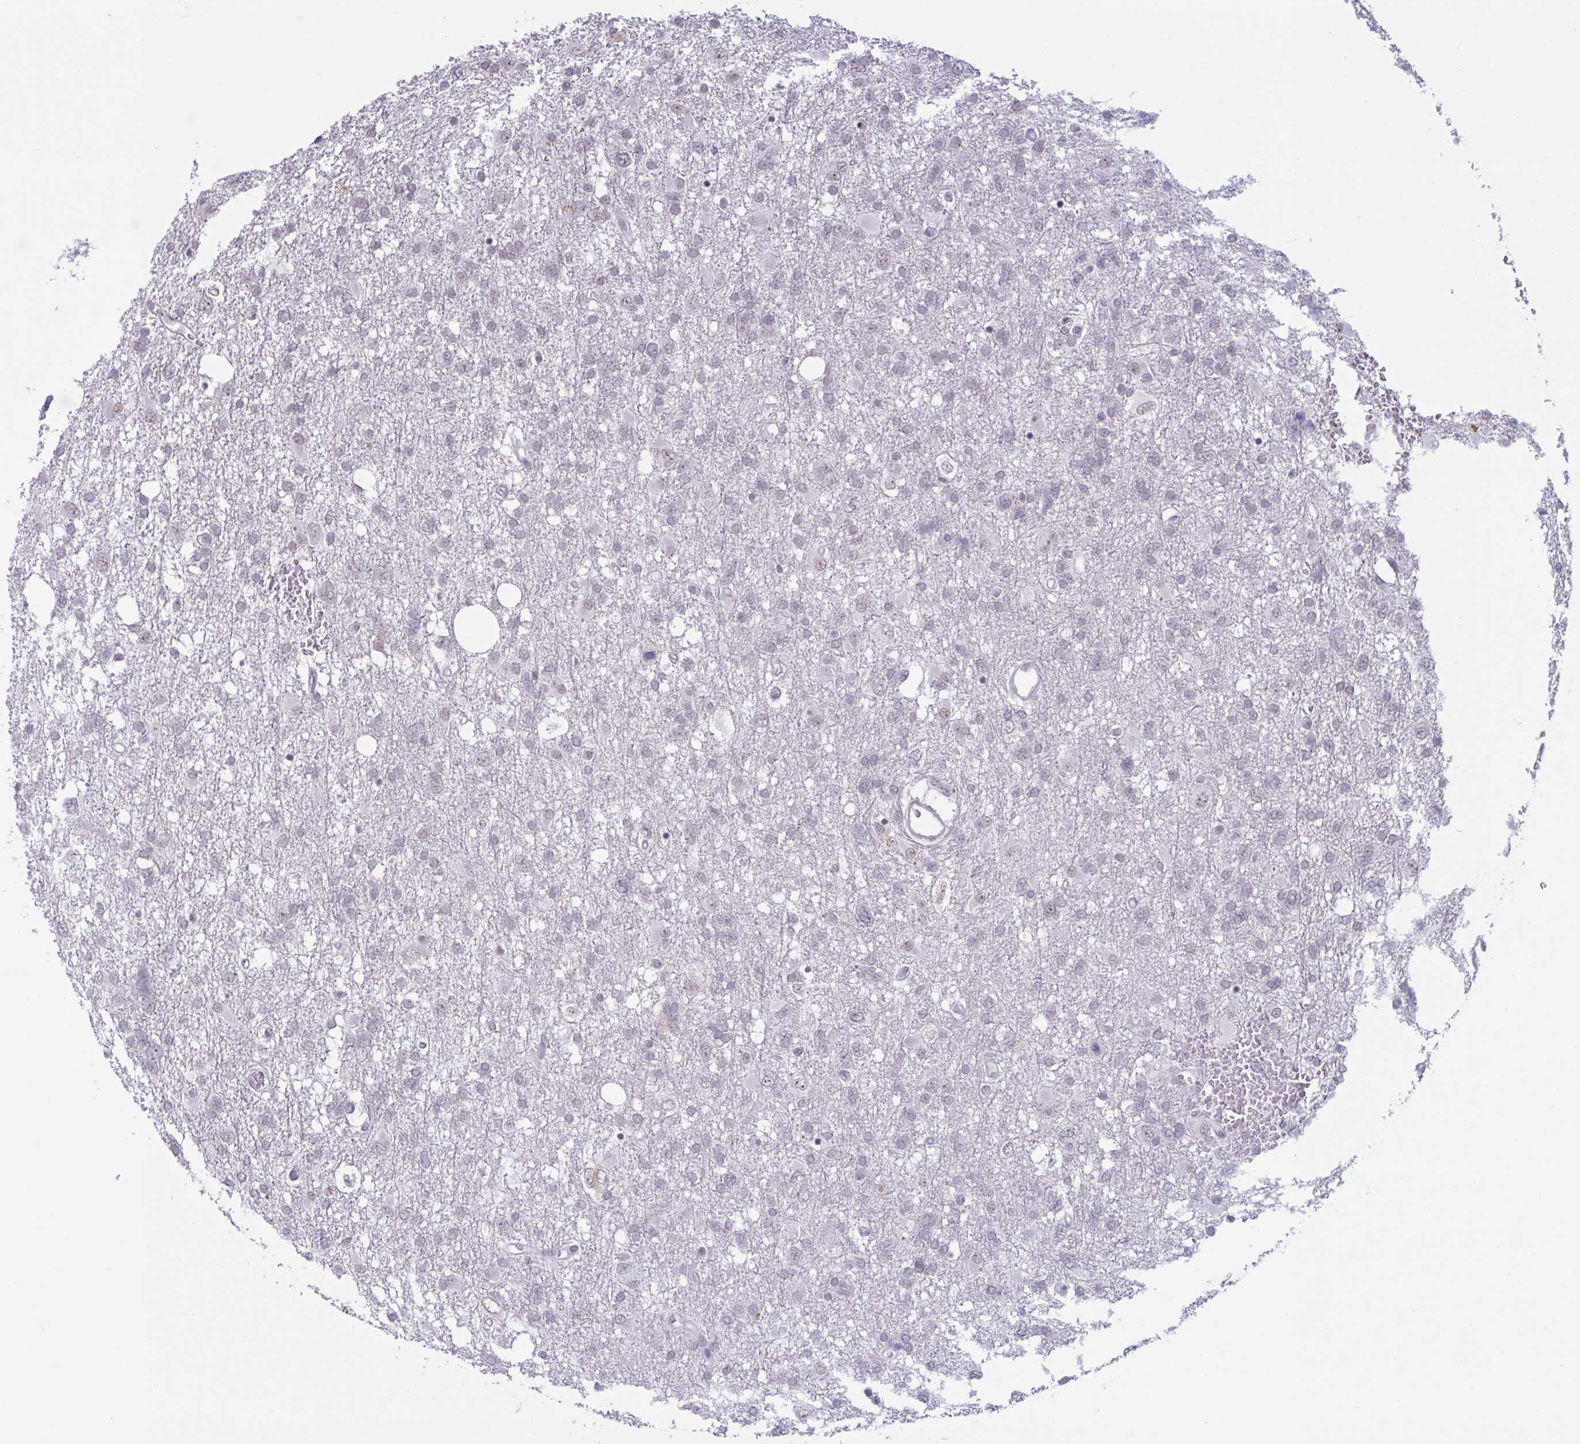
{"staining": {"intensity": "negative", "quantity": "none", "location": "none"}, "tissue": "glioma", "cell_type": "Tumor cells", "image_type": "cancer", "snomed": [{"axis": "morphology", "description": "Glioma, malignant, High grade"}, {"axis": "topography", "description": "Brain"}], "caption": "Tumor cells show no significant protein expression in malignant glioma (high-grade).", "gene": "HSD17B6", "patient": {"sex": "male", "age": 61}}